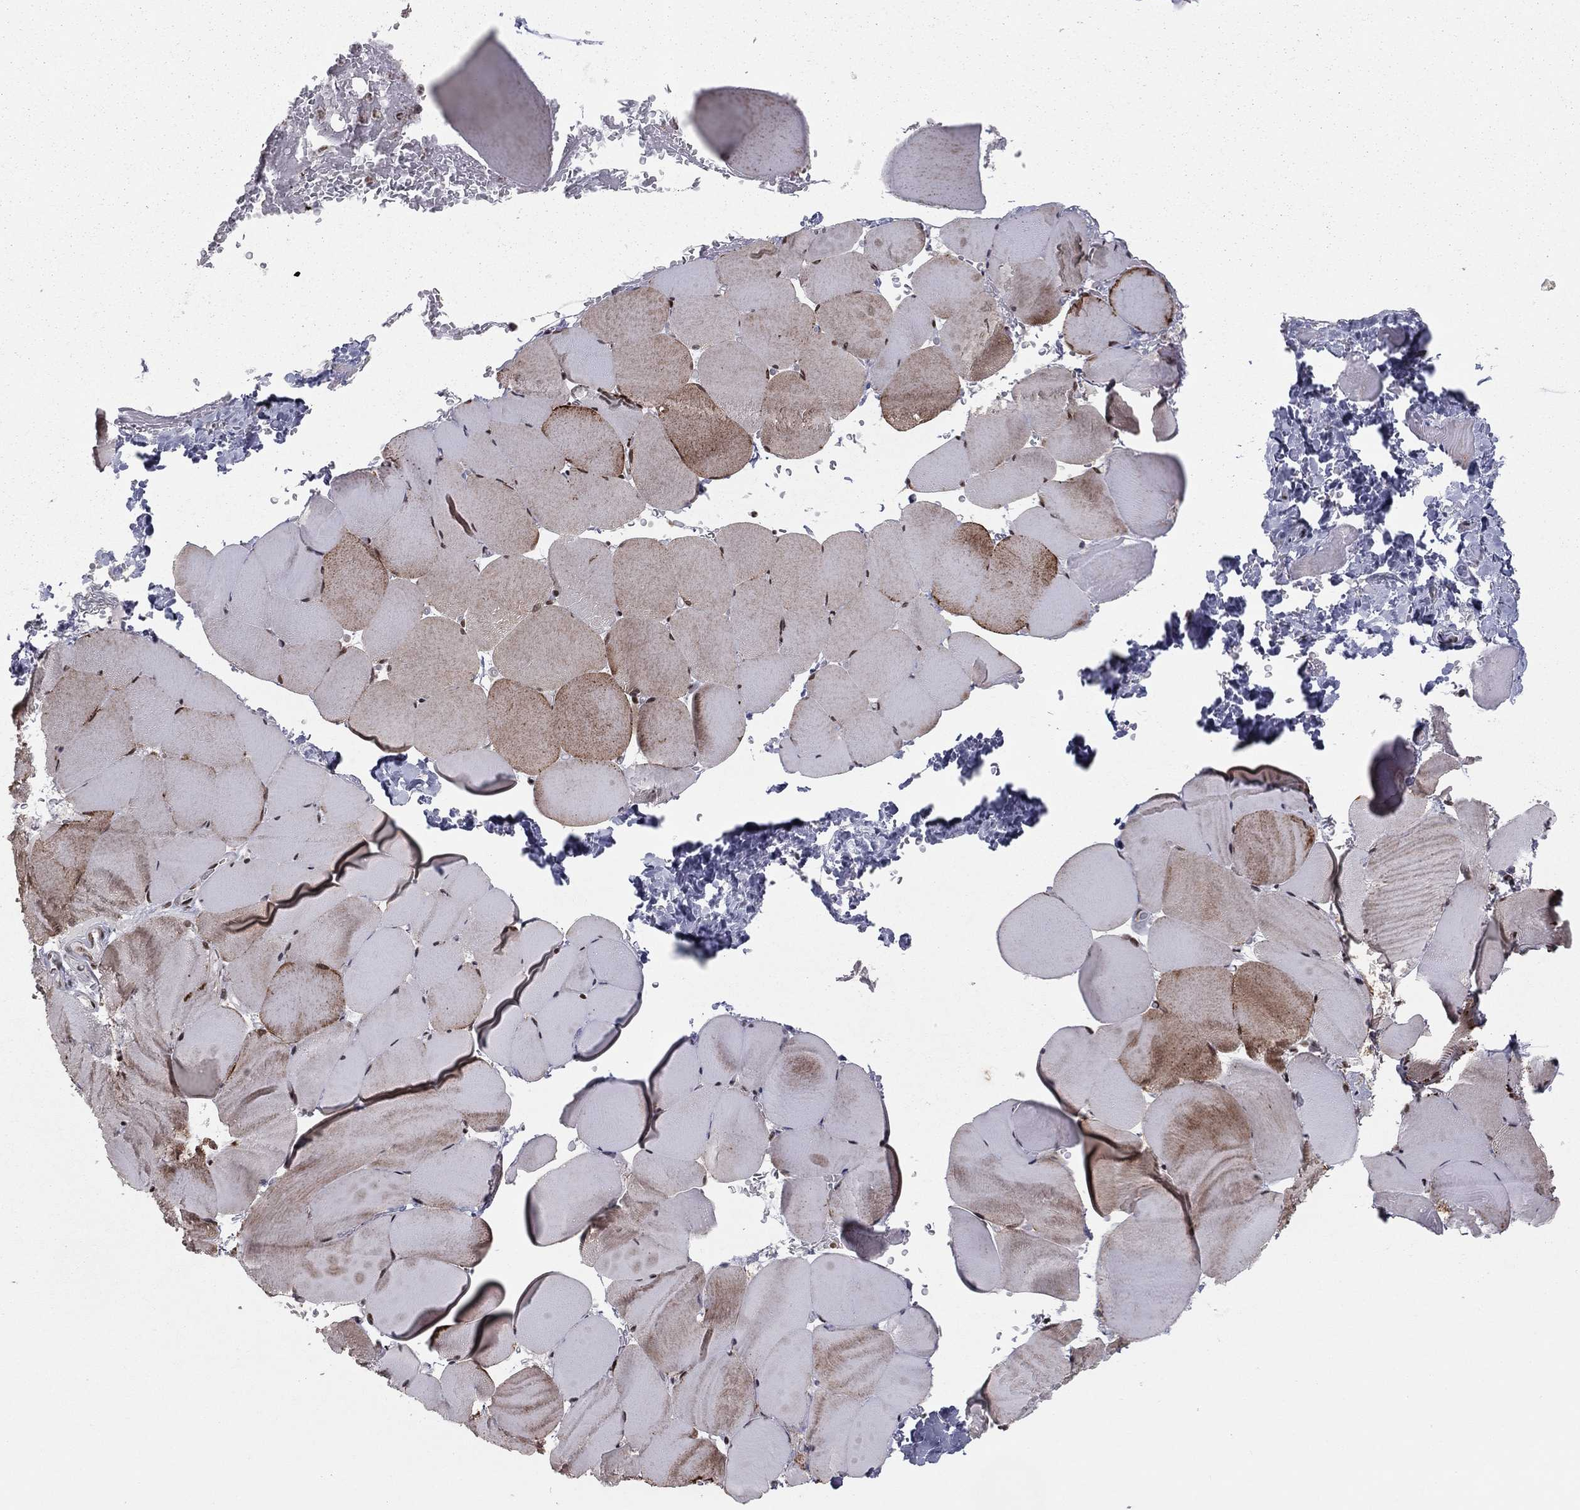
{"staining": {"intensity": "moderate", "quantity": "<25%", "location": "cytoplasmic/membranous,nuclear"}, "tissue": "skeletal muscle", "cell_type": "Myocytes", "image_type": "normal", "snomed": [{"axis": "morphology", "description": "Normal tissue, NOS"}, {"axis": "topography", "description": "Skeletal muscle"}], "caption": "Normal skeletal muscle exhibits moderate cytoplasmic/membranous,nuclear expression in approximately <25% of myocytes, visualized by immunohistochemistry. (DAB (3,3'-diaminobenzidine) IHC with brightfield microscopy, high magnification).", "gene": "NFYB", "patient": {"sex": "female", "age": 37}}